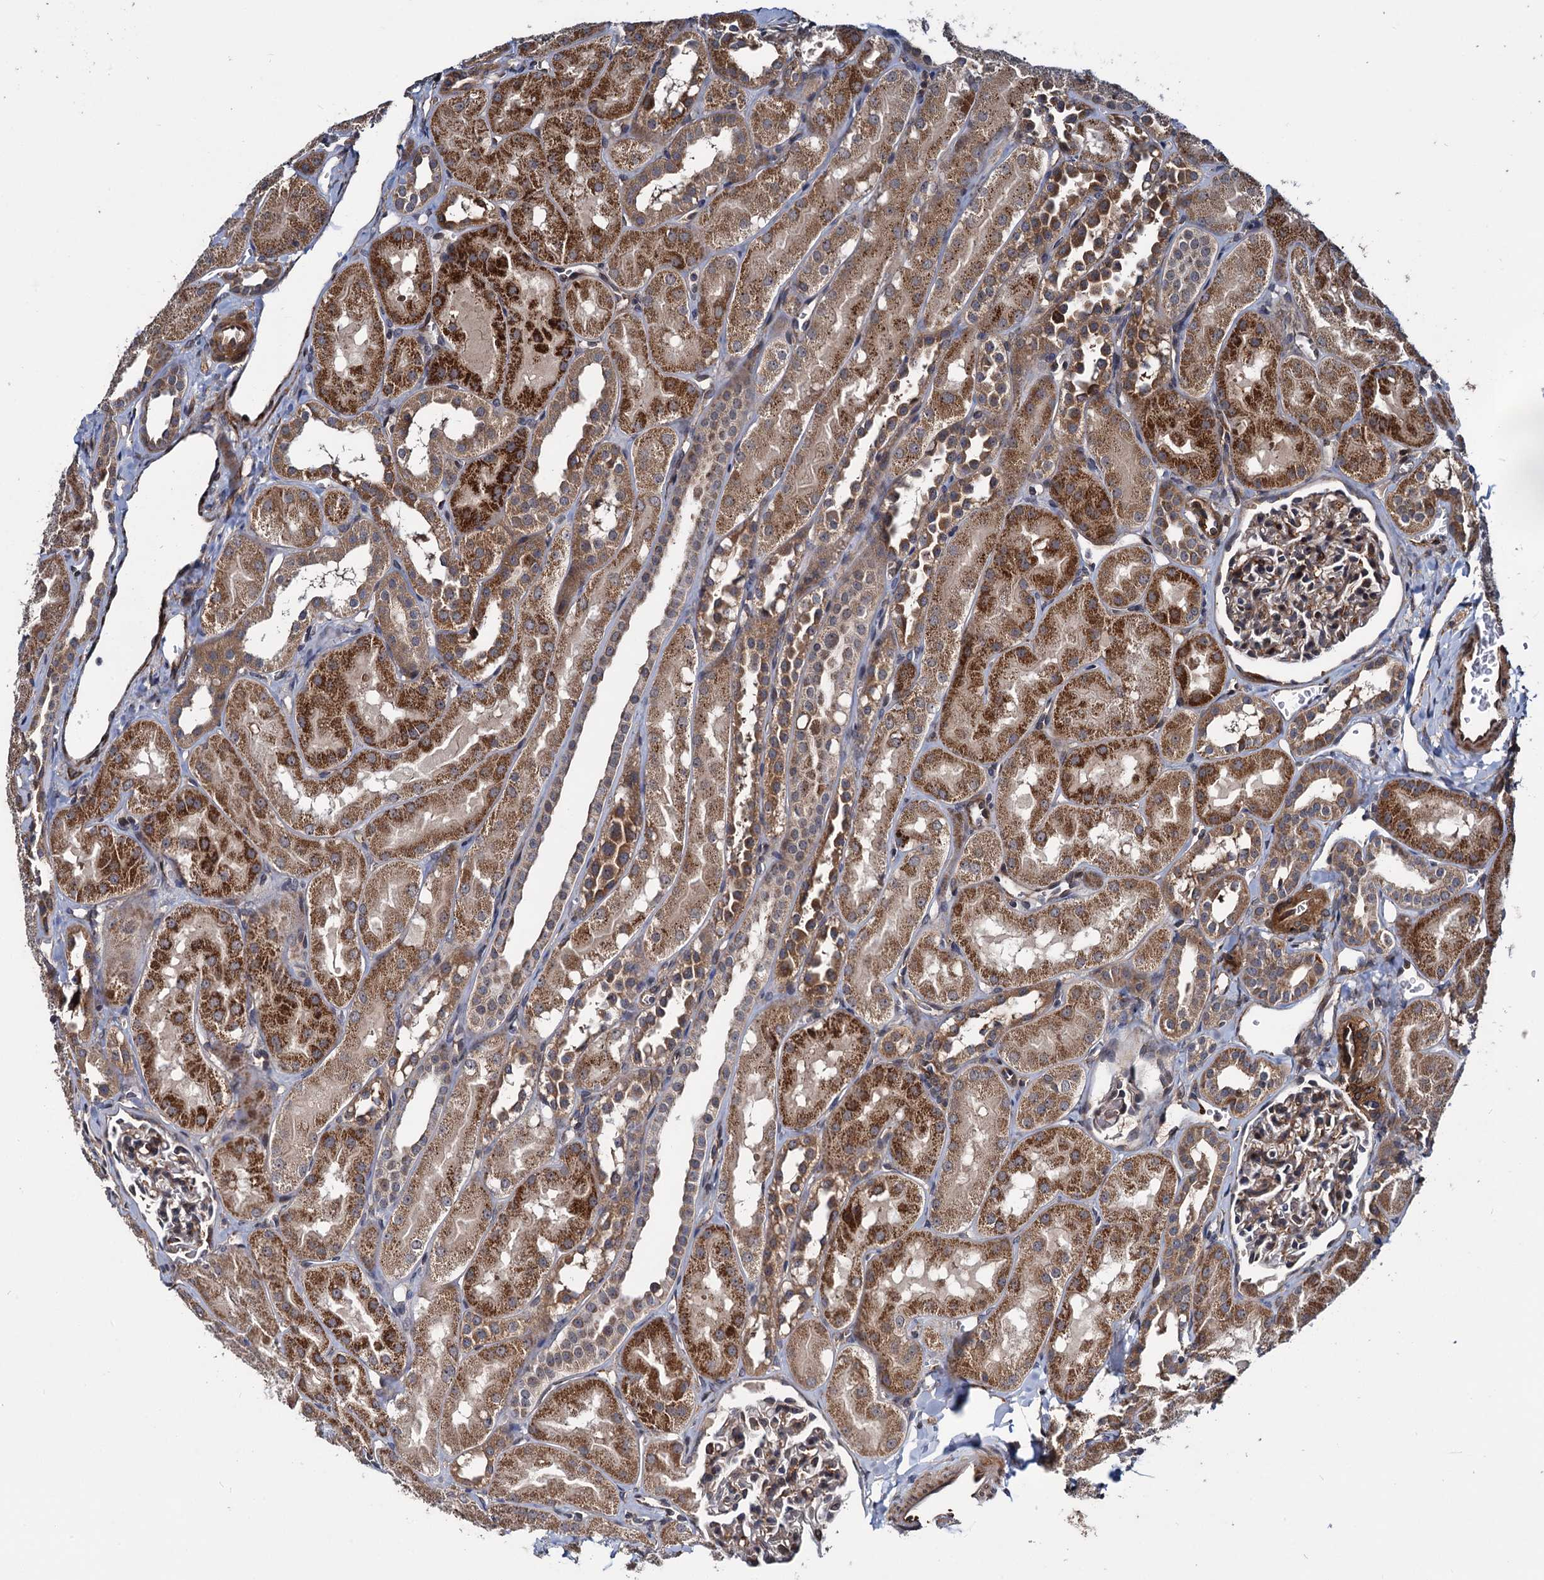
{"staining": {"intensity": "moderate", "quantity": ">75%", "location": "cytoplasmic/membranous"}, "tissue": "kidney", "cell_type": "Cells in glomeruli", "image_type": "normal", "snomed": [{"axis": "morphology", "description": "Normal tissue, NOS"}, {"axis": "topography", "description": "Kidney"}, {"axis": "topography", "description": "Urinary bladder"}], "caption": "Protein expression analysis of benign kidney shows moderate cytoplasmic/membranous positivity in about >75% of cells in glomeruli. The staining is performed using DAB brown chromogen to label protein expression. The nuclei are counter-stained blue using hematoxylin.", "gene": "ARHGAP42", "patient": {"sex": "male", "age": 16}}